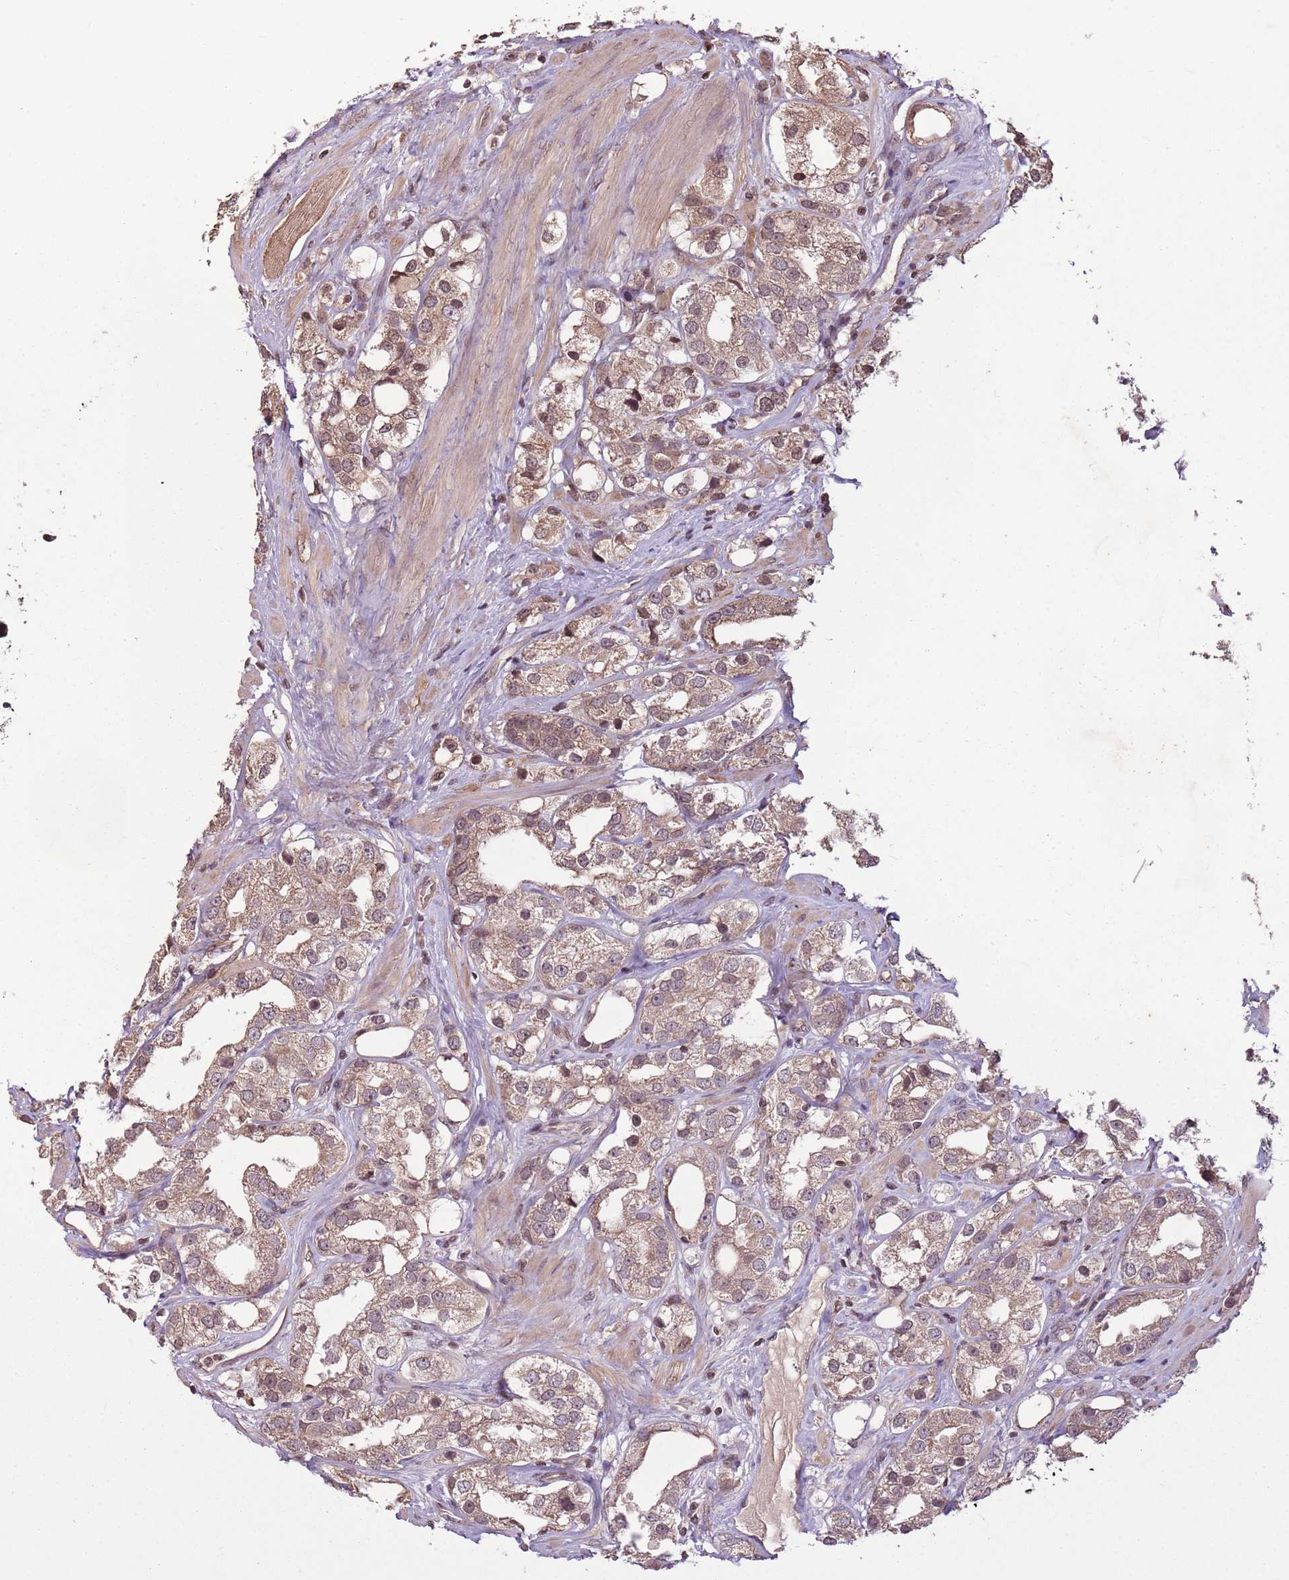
{"staining": {"intensity": "weak", "quantity": ">75%", "location": "cytoplasmic/membranous"}, "tissue": "prostate cancer", "cell_type": "Tumor cells", "image_type": "cancer", "snomed": [{"axis": "morphology", "description": "Adenocarcinoma, NOS"}, {"axis": "topography", "description": "Prostate"}], "caption": "Prostate adenocarcinoma stained with a protein marker displays weak staining in tumor cells.", "gene": "CAPN9", "patient": {"sex": "male", "age": 79}}